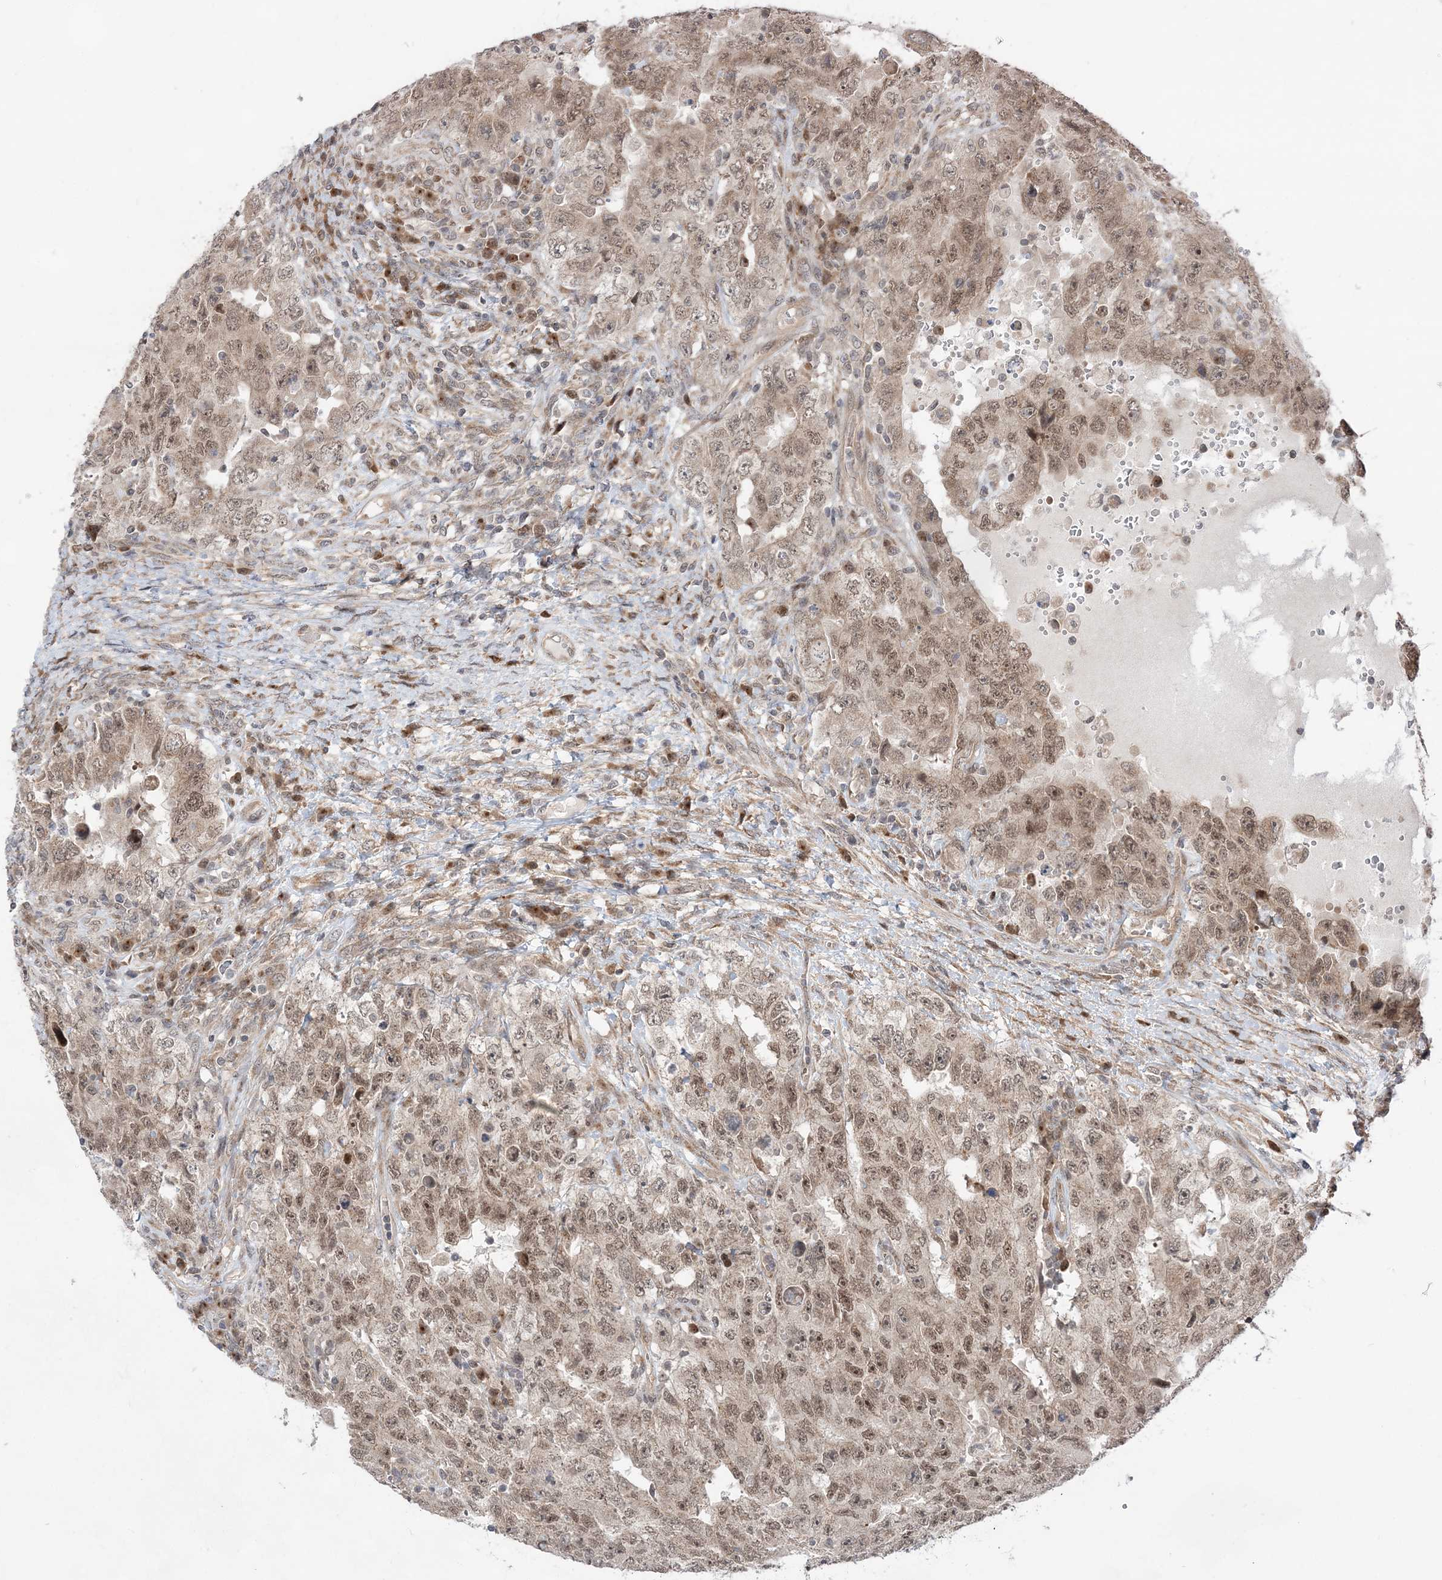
{"staining": {"intensity": "moderate", "quantity": ">75%", "location": "nuclear"}, "tissue": "testis cancer", "cell_type": "Tumor cells", "image_type": "cancer", "snomed": [{"axis": "morphology", "description": "Carcinoma, Embryonal, NOS"}, {"axis": "topography", "description": "Testis"}], "caption": "The immunohistochemical stain labels moderate nuclear positivity in tumor cells of embryonal carcinoma (testis) tissue.", "gene": "ANAPC15", "patient": {"sex": "male", "age": 26}}